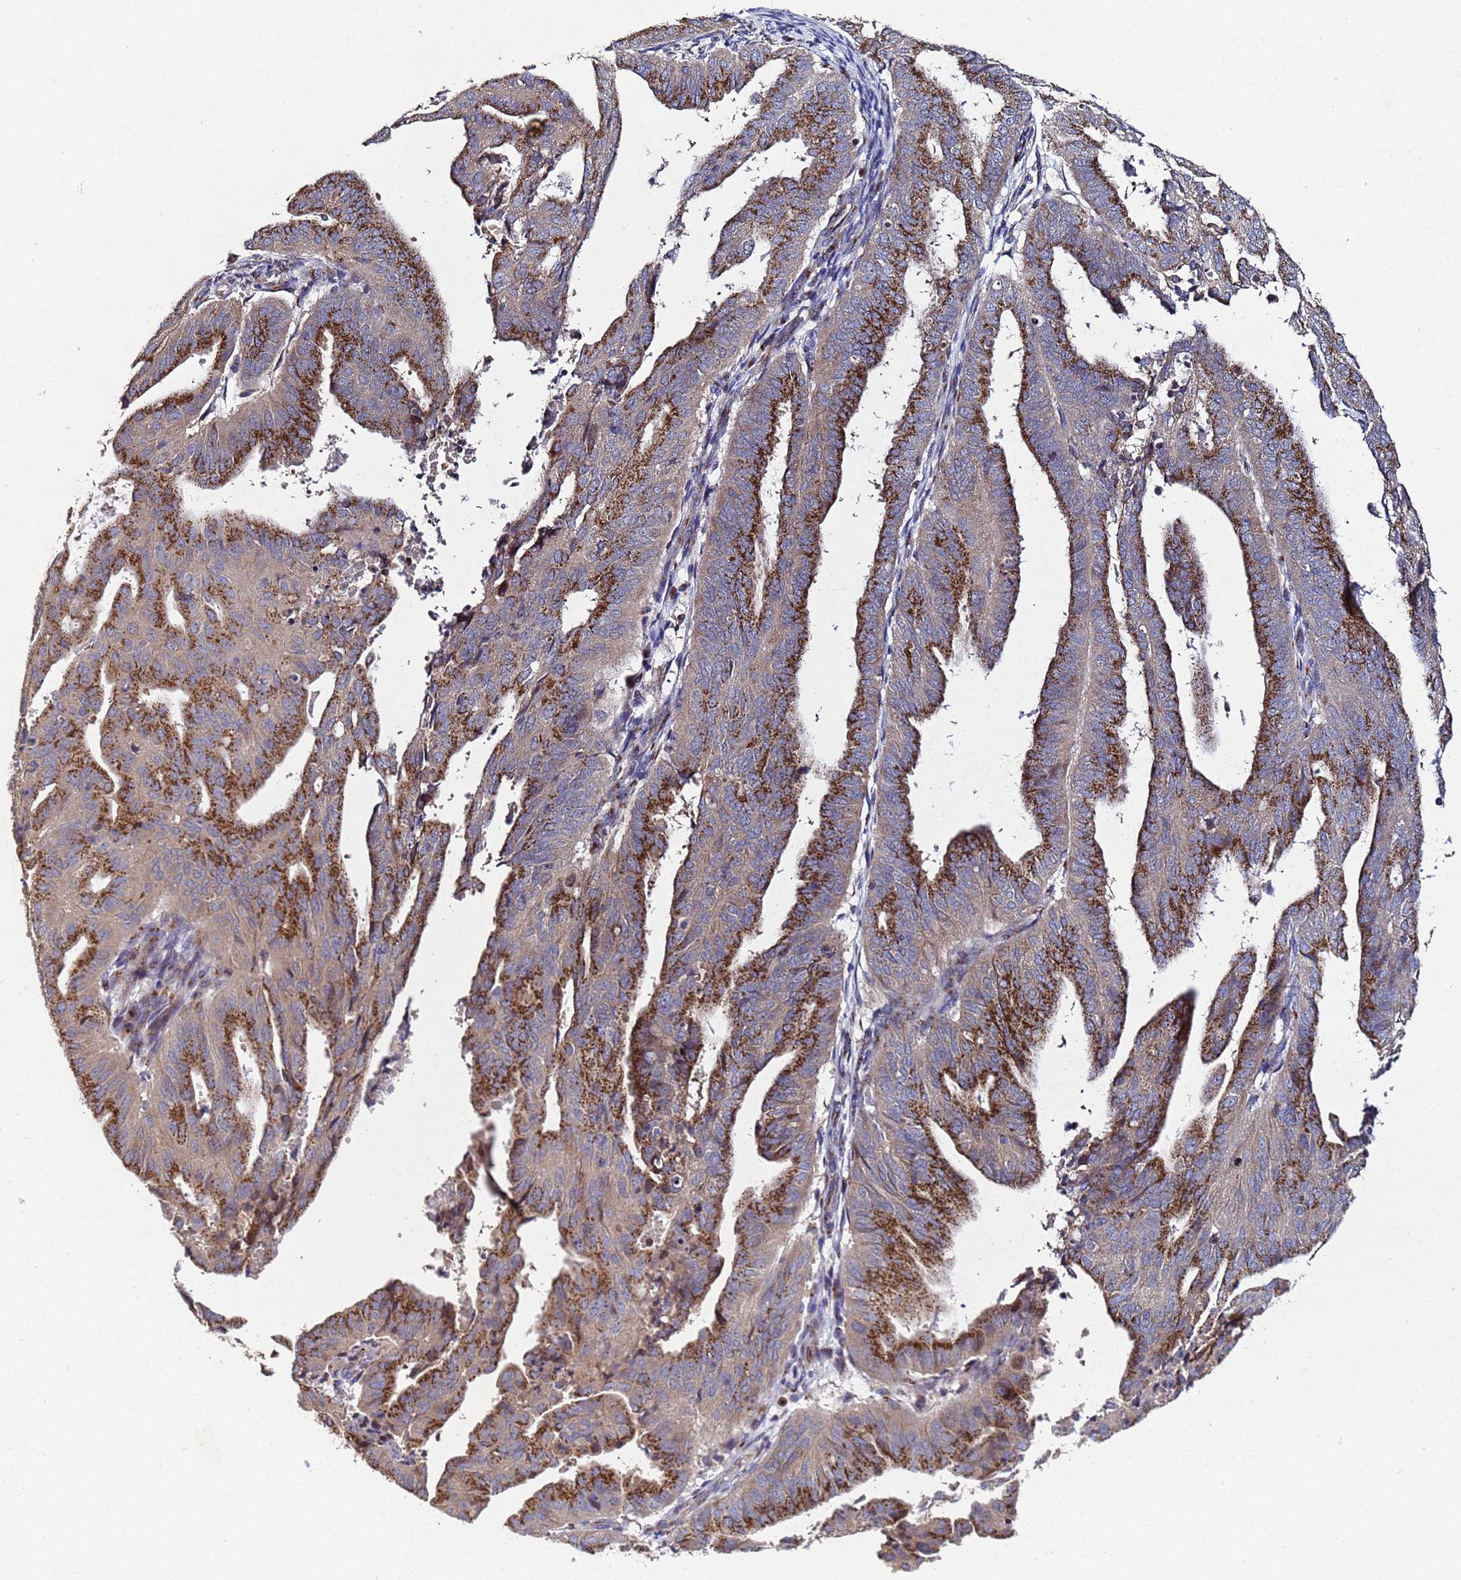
{"staining": {"intensity": "moderate", "quantity": ">75%", "location": "cytoplasmic/membranous"}, "tissue": "endometrial cancer", "cell_type": "Tumor cells", "image_type": "cancer", "snomed": [{"axis": "morphology", "description": "Adenocarcinoma, NOS"}, {"axis": "topography", "description": "Uterus"}], "caption": "Human endometrial cancer (adenocarcinoma) stained for a protein (brown) exhibits moderate cytoplasmic/membranous positive staining in about >75% of tumor cells.", "gene": "NSUN6", "patient": {"sex": "female", "age": 77}}